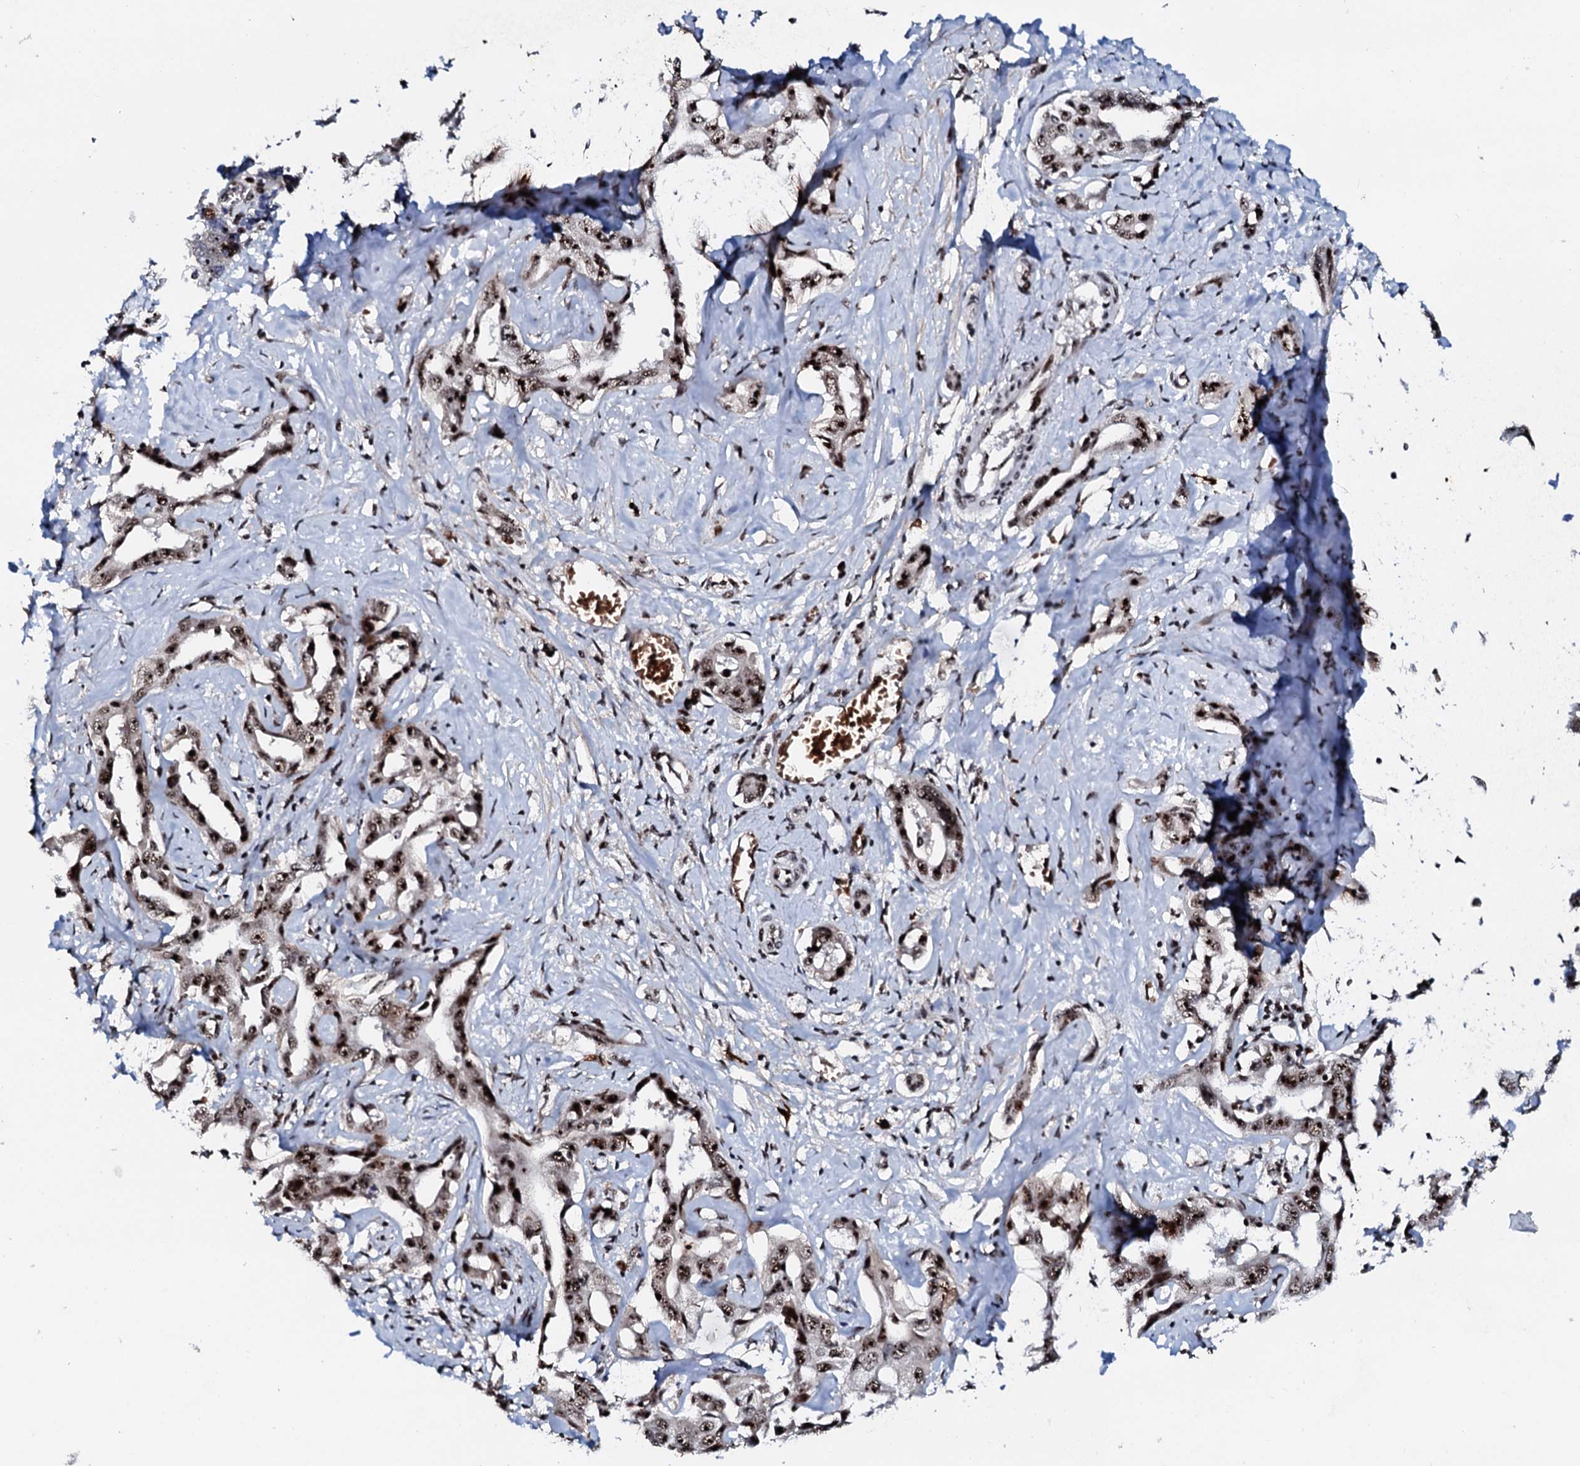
{"staining": {"intensity": "strong", "quantity": ">75%", "location": "nuclear"}, "tissue": "liver cancer", "cell_type": "Tumor cells", "image_type": "cancer", "snomed": [{"axis": "morphology", "description": "Cholangiocarcinoma"}, {"axis": "topography", "description": "Liver"}], "caption": "Strong nuclear expression is seen in approximately >75% of tumor cells in liver cancer.", "gene": "NEUROG3", "patient": {"sex": "male", "age": 59}}